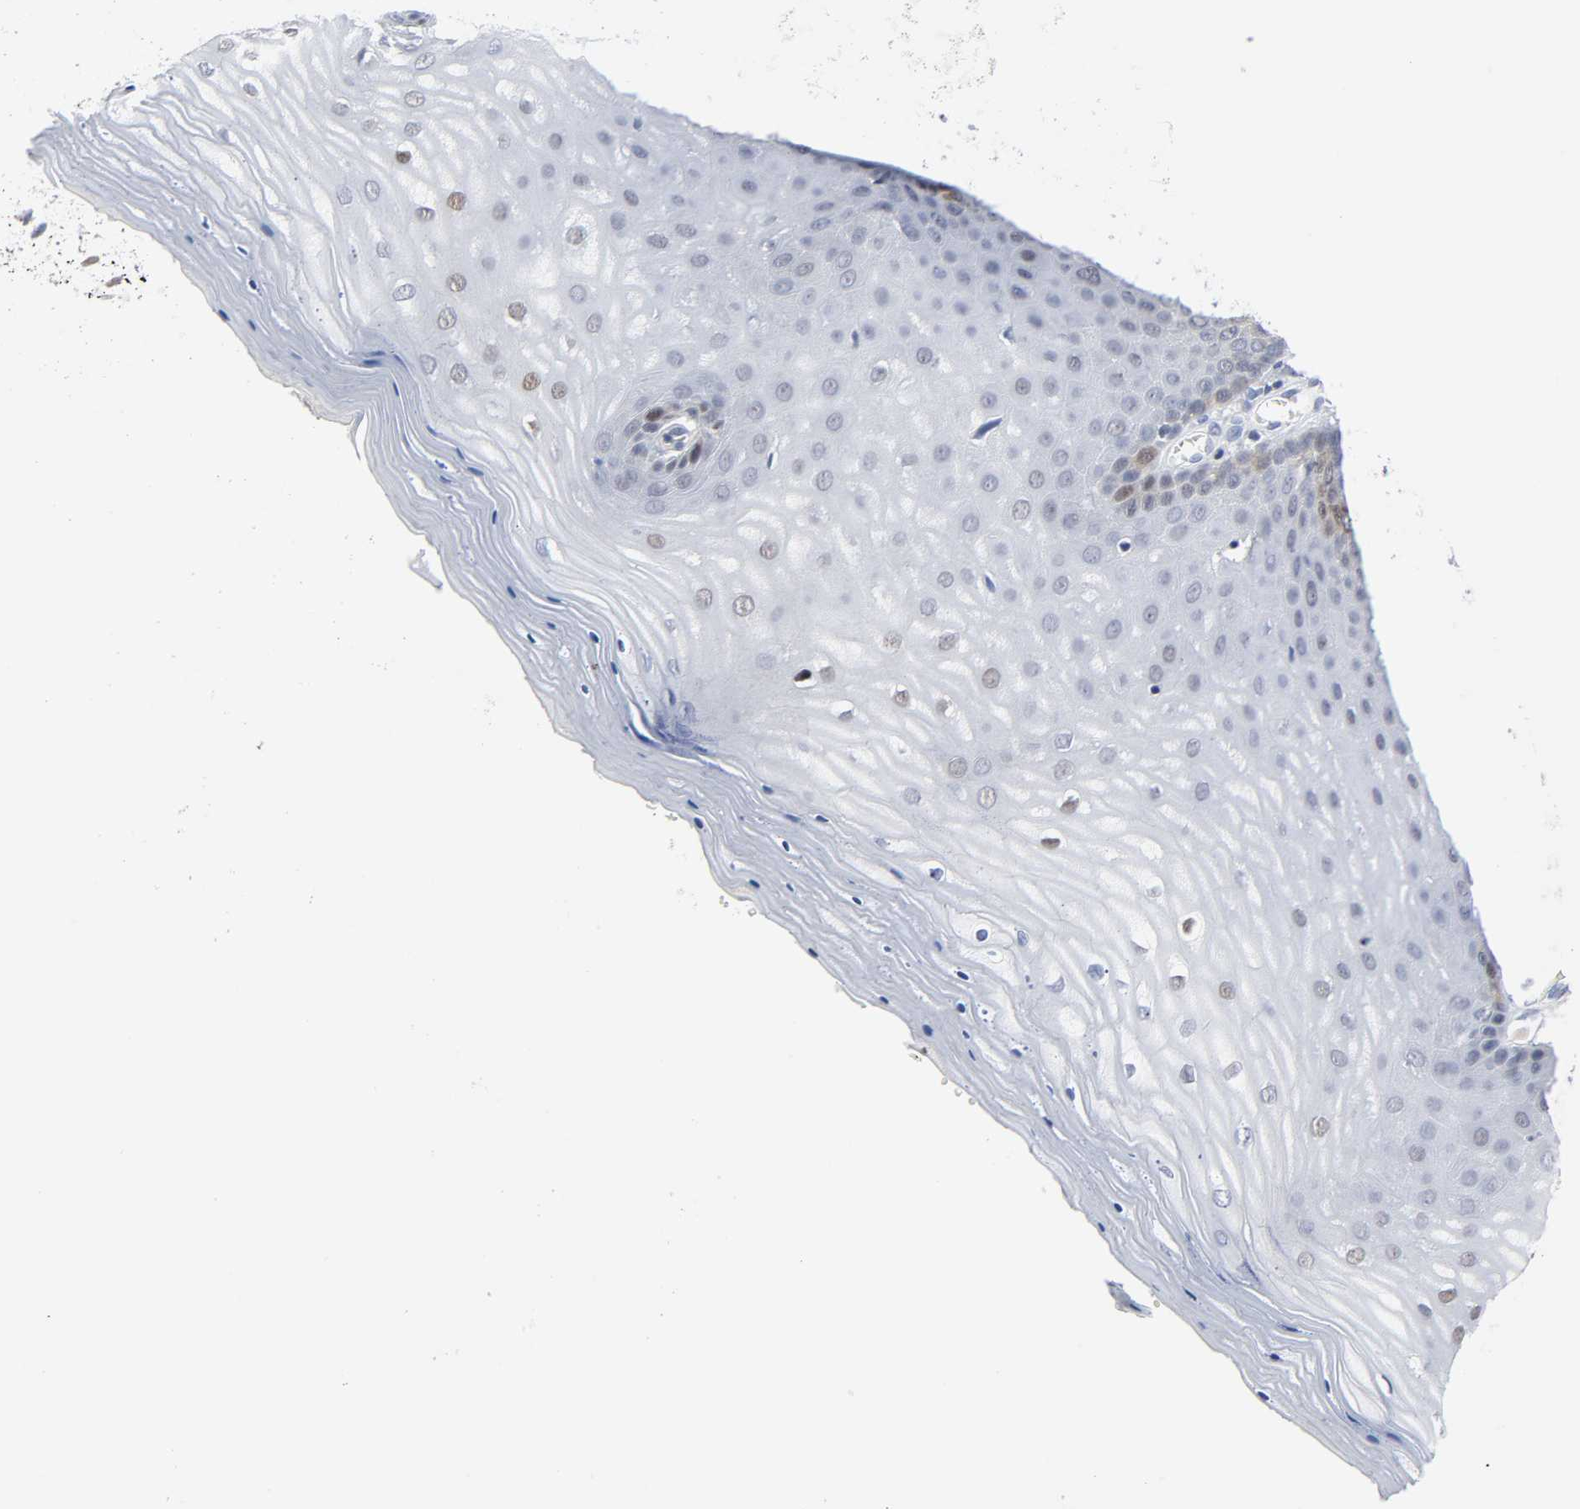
{"staining": {"intensity": "moderate", "quantity": "<25%", "location": "nuclear"}, "tissue": "cervix", "cell_type": "Glandular cells", "image_type": "normal", "snomed": [{"axis": "morphology", "description": "Normal tissue, NOS"}, {"axis": "topography", "description": "Cervix"}], "caption": "A micrograph of human cervix stained for a protein exhibits moderate nuclear brown staining in glandular cells. (Stains: DAB in brown, nuclei in blue, Microscopy: brightfield microscopy at high magnification).", "gene": "WEE1", "patient": {"sex": "female", "age": 55}}